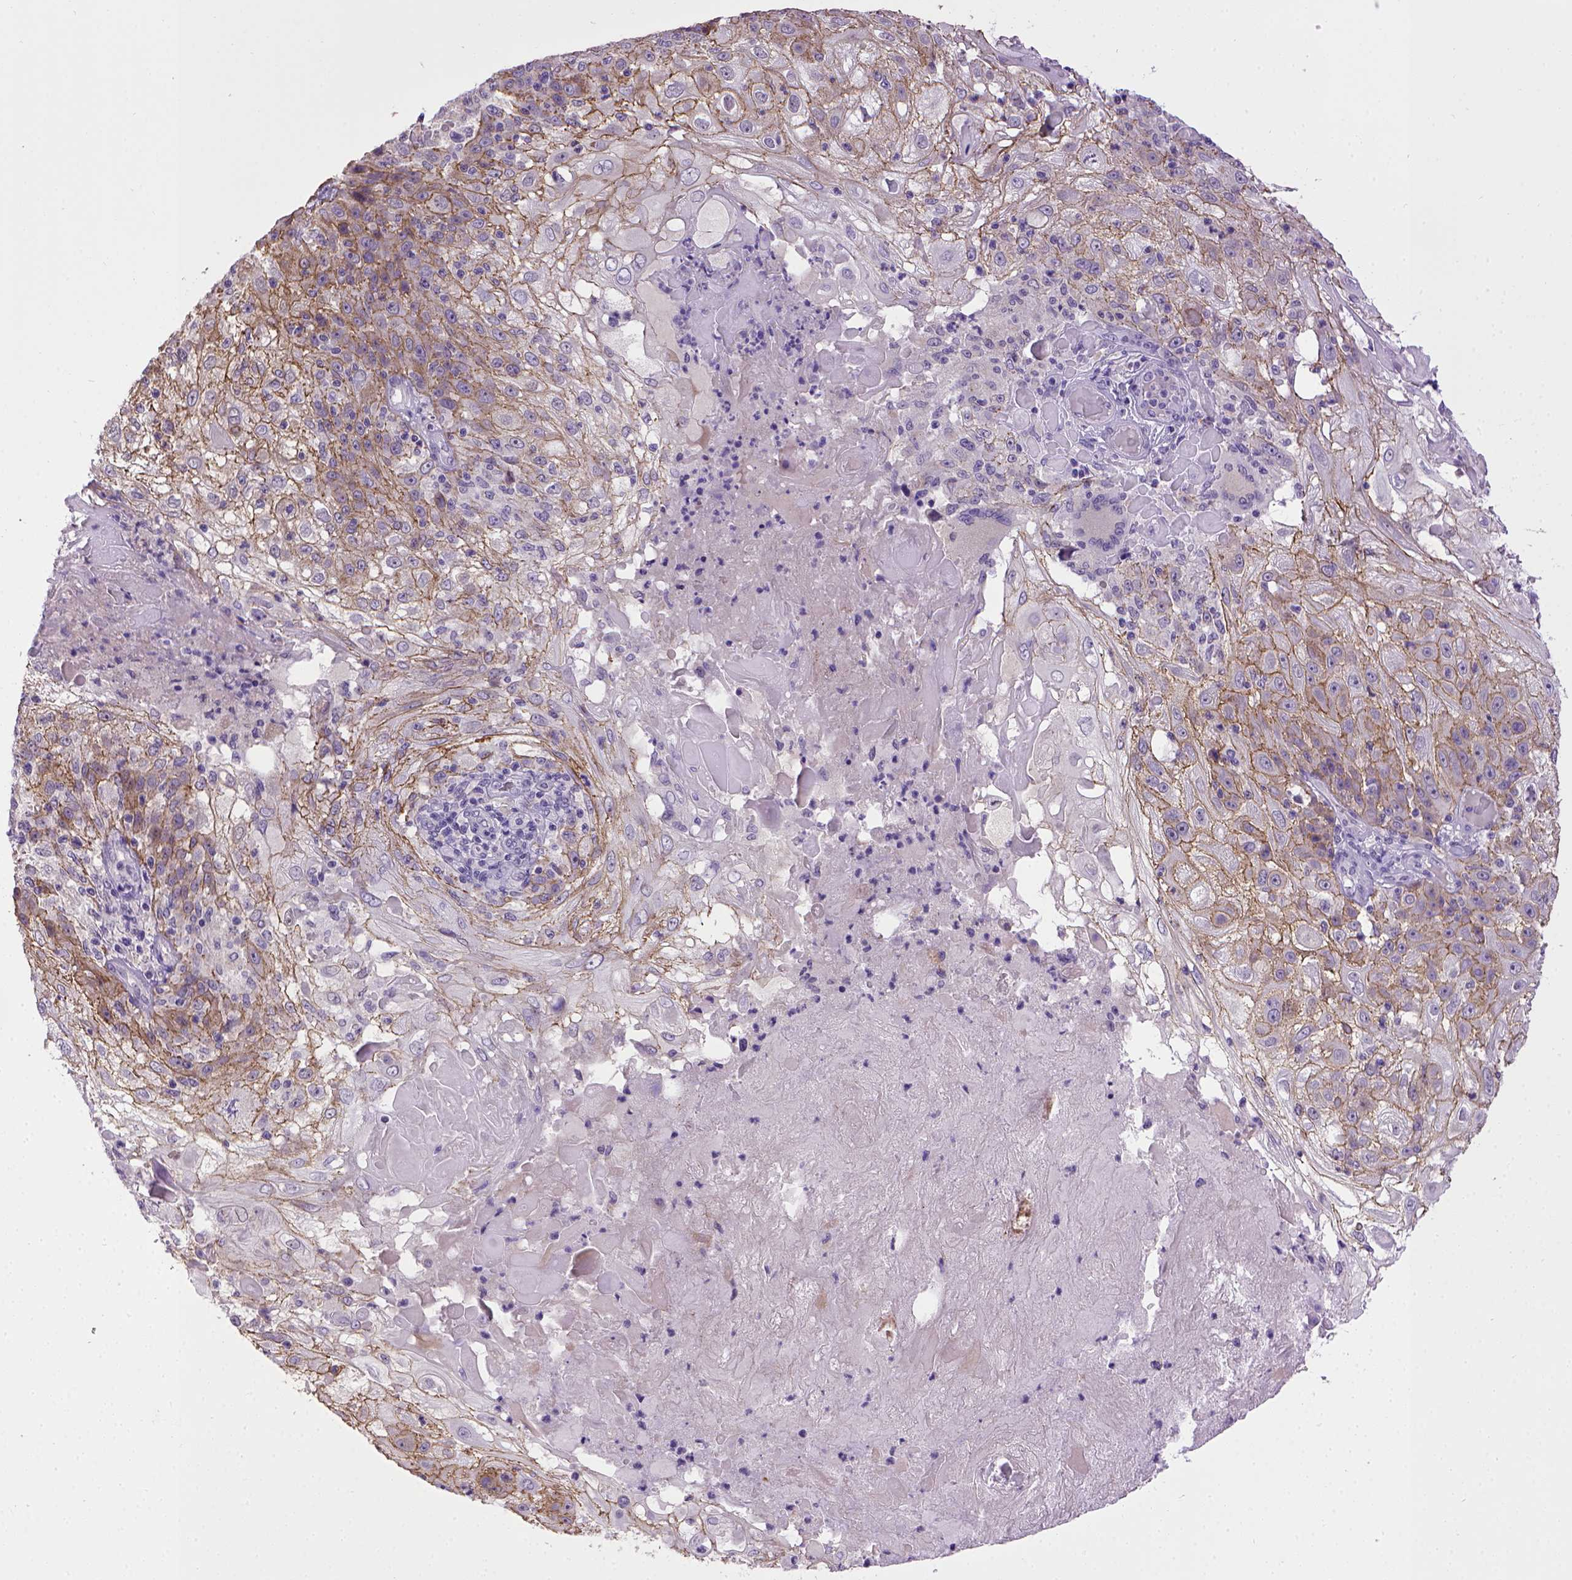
{"staining": {"intensity": "moderate", "quantity": "25%-75%", "location": "cytoplasmic/membranous"}, "tissue": "skin cancer", "cell_type": "Tumor cells", "image_type": "cancer", "snomed": [{"axis": "morphology", "description": "Normal tissue, NOS"}, {"axis": "morphology", "description": "Squamous cell carcinoma, NOS"}, {"axis": "topography", "description": "Skin"}], "caption": "Skin squamous cell carcinoma stained for a protein demonstrates moderate cytoplasmic/membranous positivity in tumor cells. (DAB = brown stain, brightfield microscopy at high magnification).", "gene": "CDH1", "patient": {"sex": "female", "age": 83}}